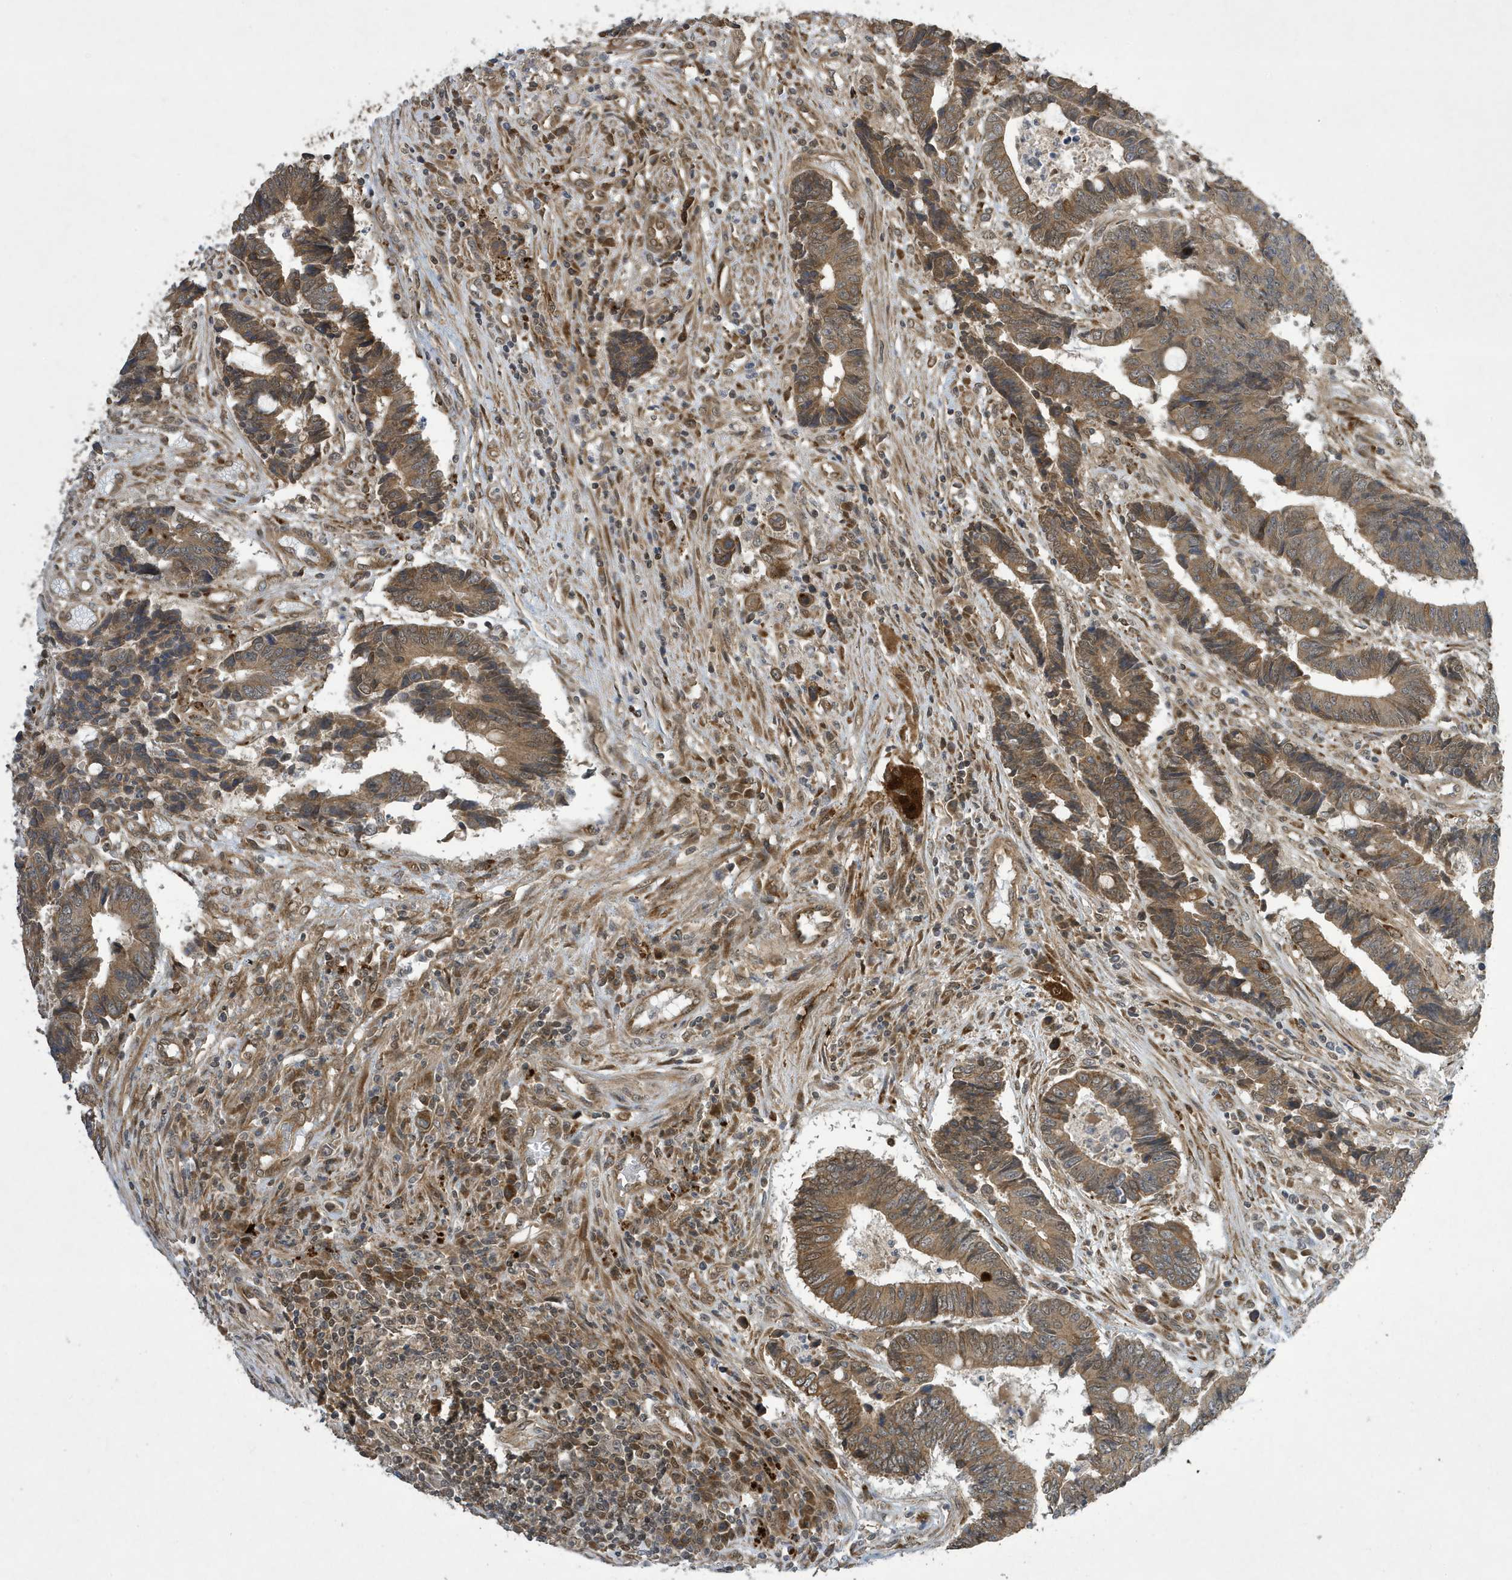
{"staining": {"intensity": "moderate", "quantity": ">75%", "location": "cytoplasmic/membranous"}, "tissue": "colorectal cancer", "cell_type": "Tumor cells", "image_type": "cancer", "snomed": [{"axis": "morphology", "description": "Adenocarcinoma, NOS"}, {"axis": "topography", "description": "Rectum"}], "caption": "High-power microscopy captured an immunohistochemistry (IHC) photomicrograph of colorectal cancer, revealing moderate cytoplasmic/membranous staining in approximately >75% of tumor cells.", "gene": "NCOA7", "patient": {"sex": "male", "age": 84}}